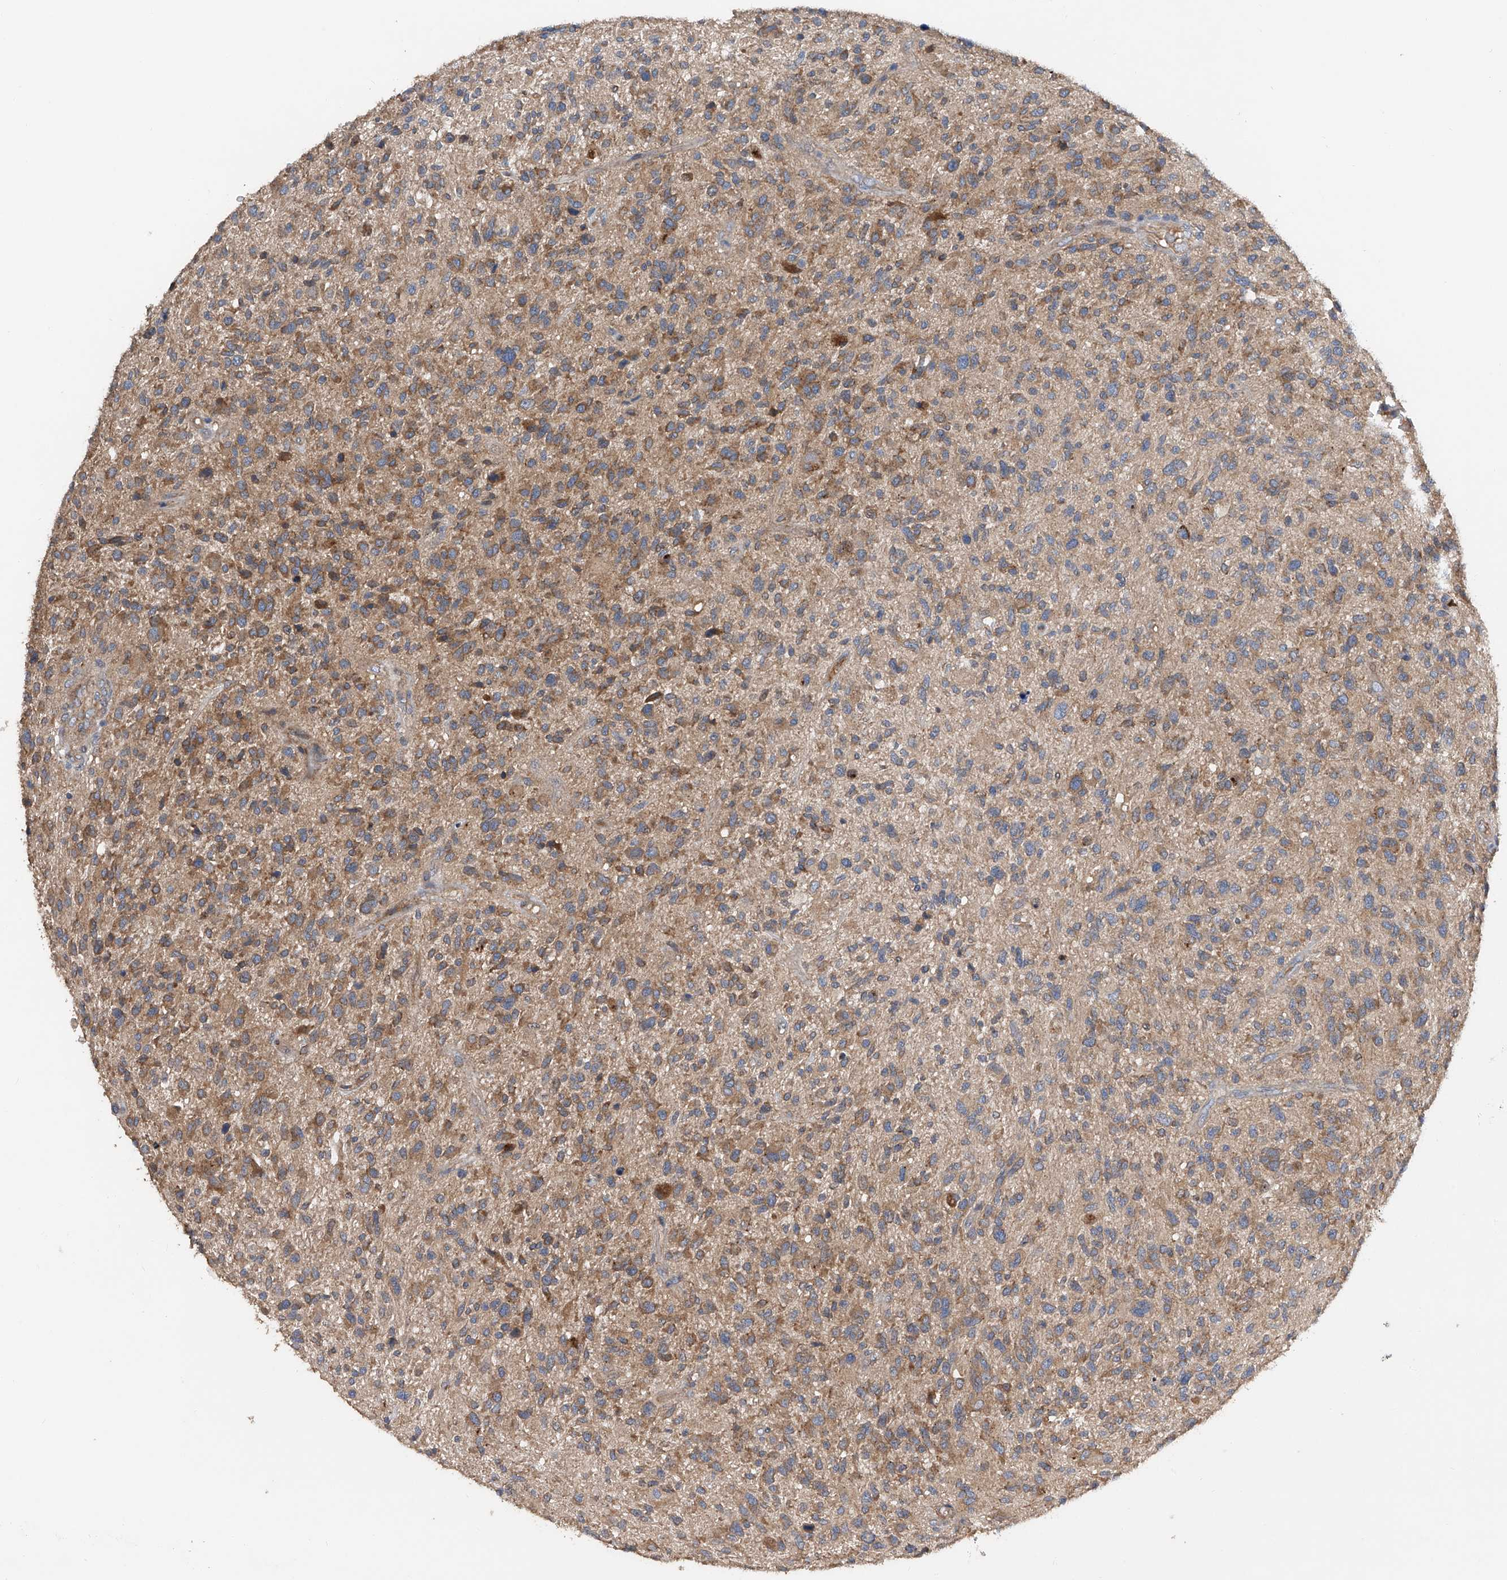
{"staining": {"intensity": "moderate", "quantity": "25%-75%", "location": "cytoplasmic/membranous"}, "tissue": "glioma", "cell_type": "Tumor cells", "image_type": "cancer", "snomed": [{"axis": "morphology", "description": "Glioma, malignant, High grade"}, {"axis": "topography", "description": "Brain"}], "caption": "Immunohistochemistry (IHC) micrograph of neoplastic tissue: glioma stained using immunohistochemistry shows medium levels of moderate protein expression localized specifically in the cytoplasmic/membranous of tumor cells, appearing as a cytoplasmic/membranous brown color.", "gene": "PTK2", "patient": {"sex": "male", "age": 47}}